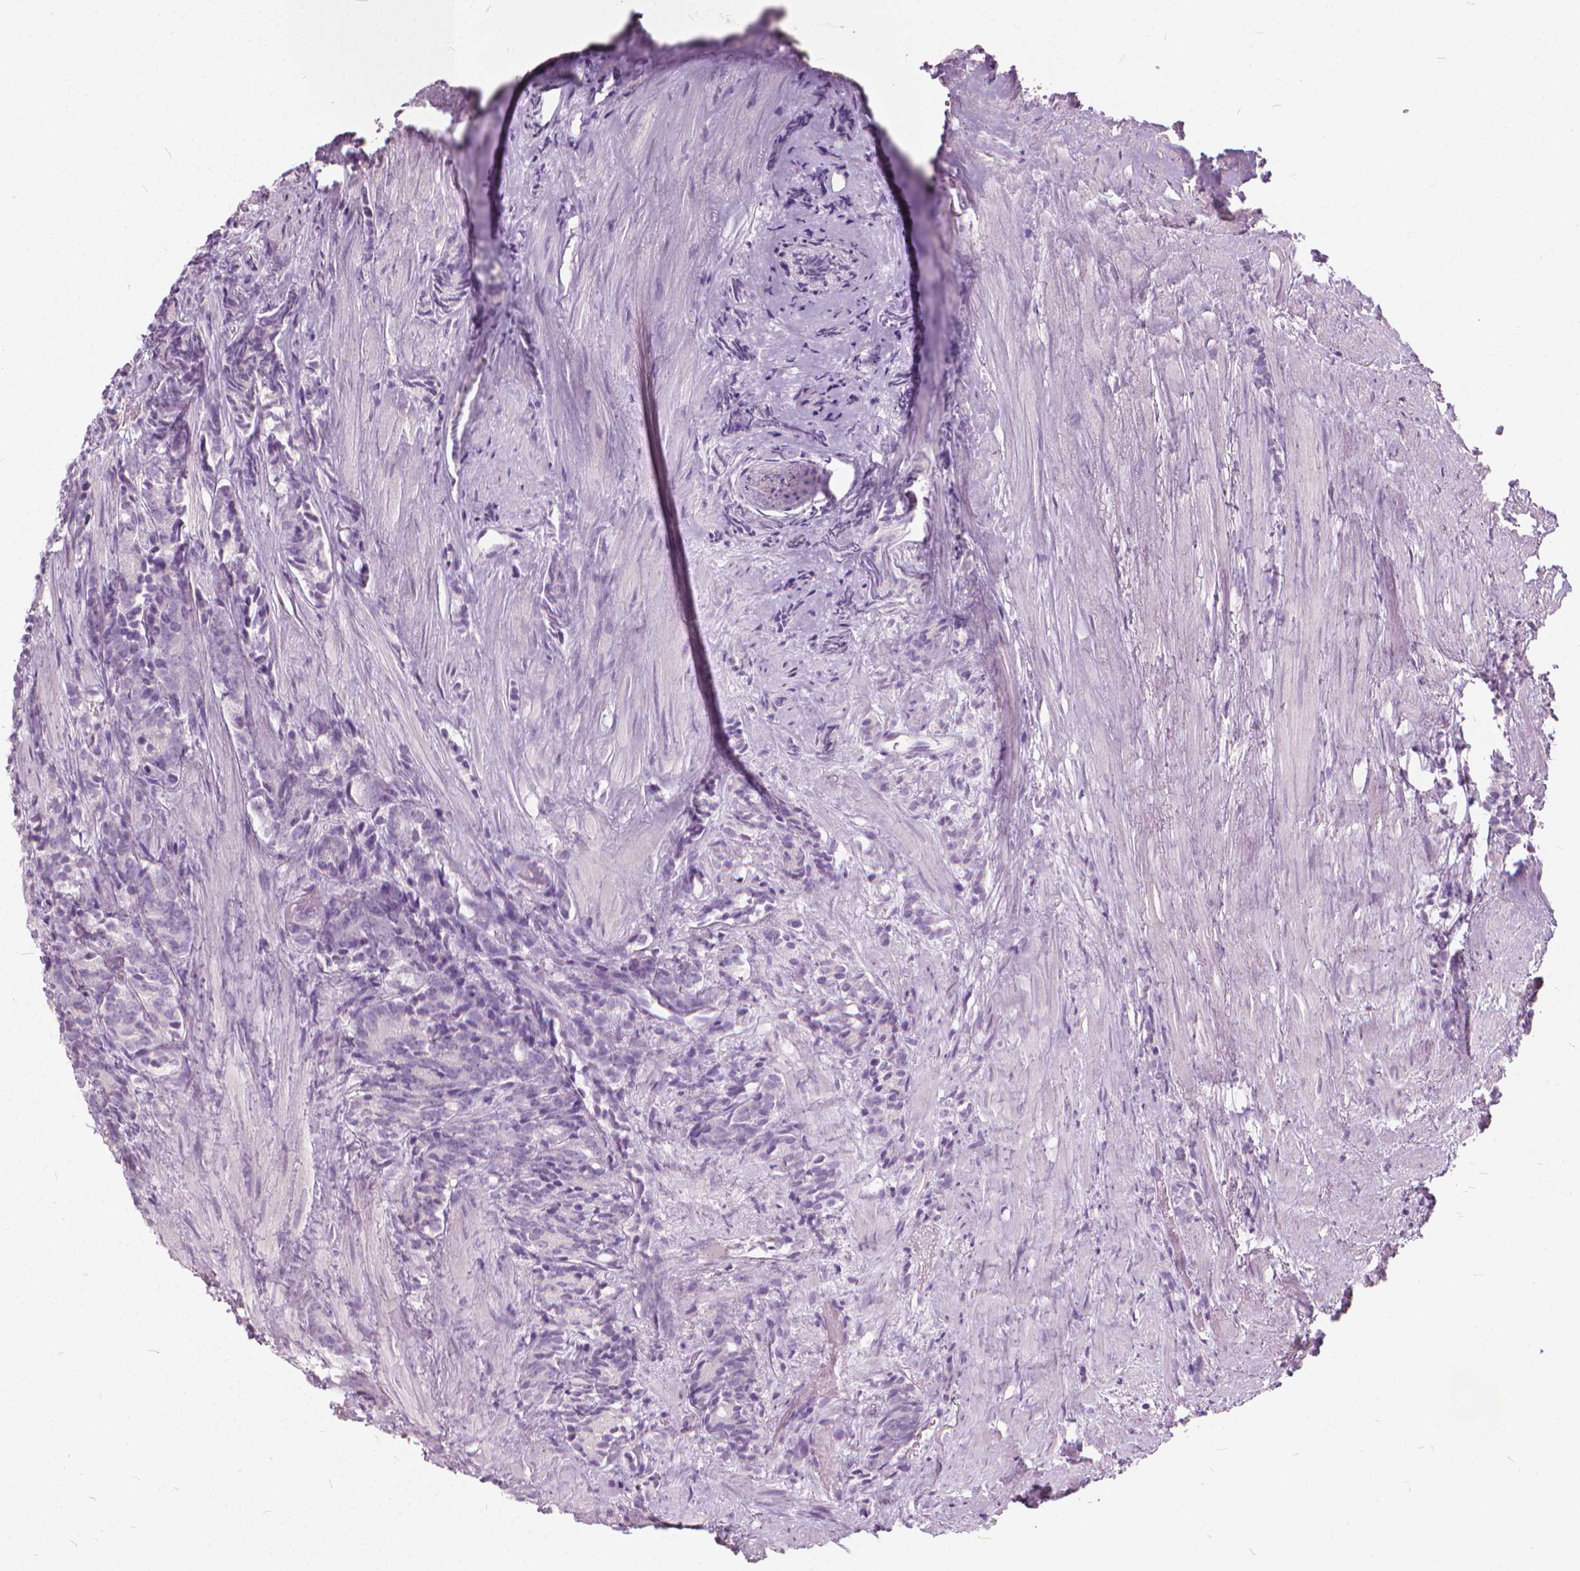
{"staining": {"intensity": "negative", "quantity": "none", "location": "none"}, "tissue": "prostate cancer", "cell_type": "Tumor cells", "image_type": "cancer", "snomed": [{"axis": "morphology", "description": "Adenocarcinoma, High grade"}, {"axis": "topography", "description": "Prostate"}], "caption": "The IHC histopathology image has no significant expression in tumor cells of high-grade adenocarcinoma (prostate) tissue.", "gene": "DNM1", "patient": {"sex": "male", "age": 84}}